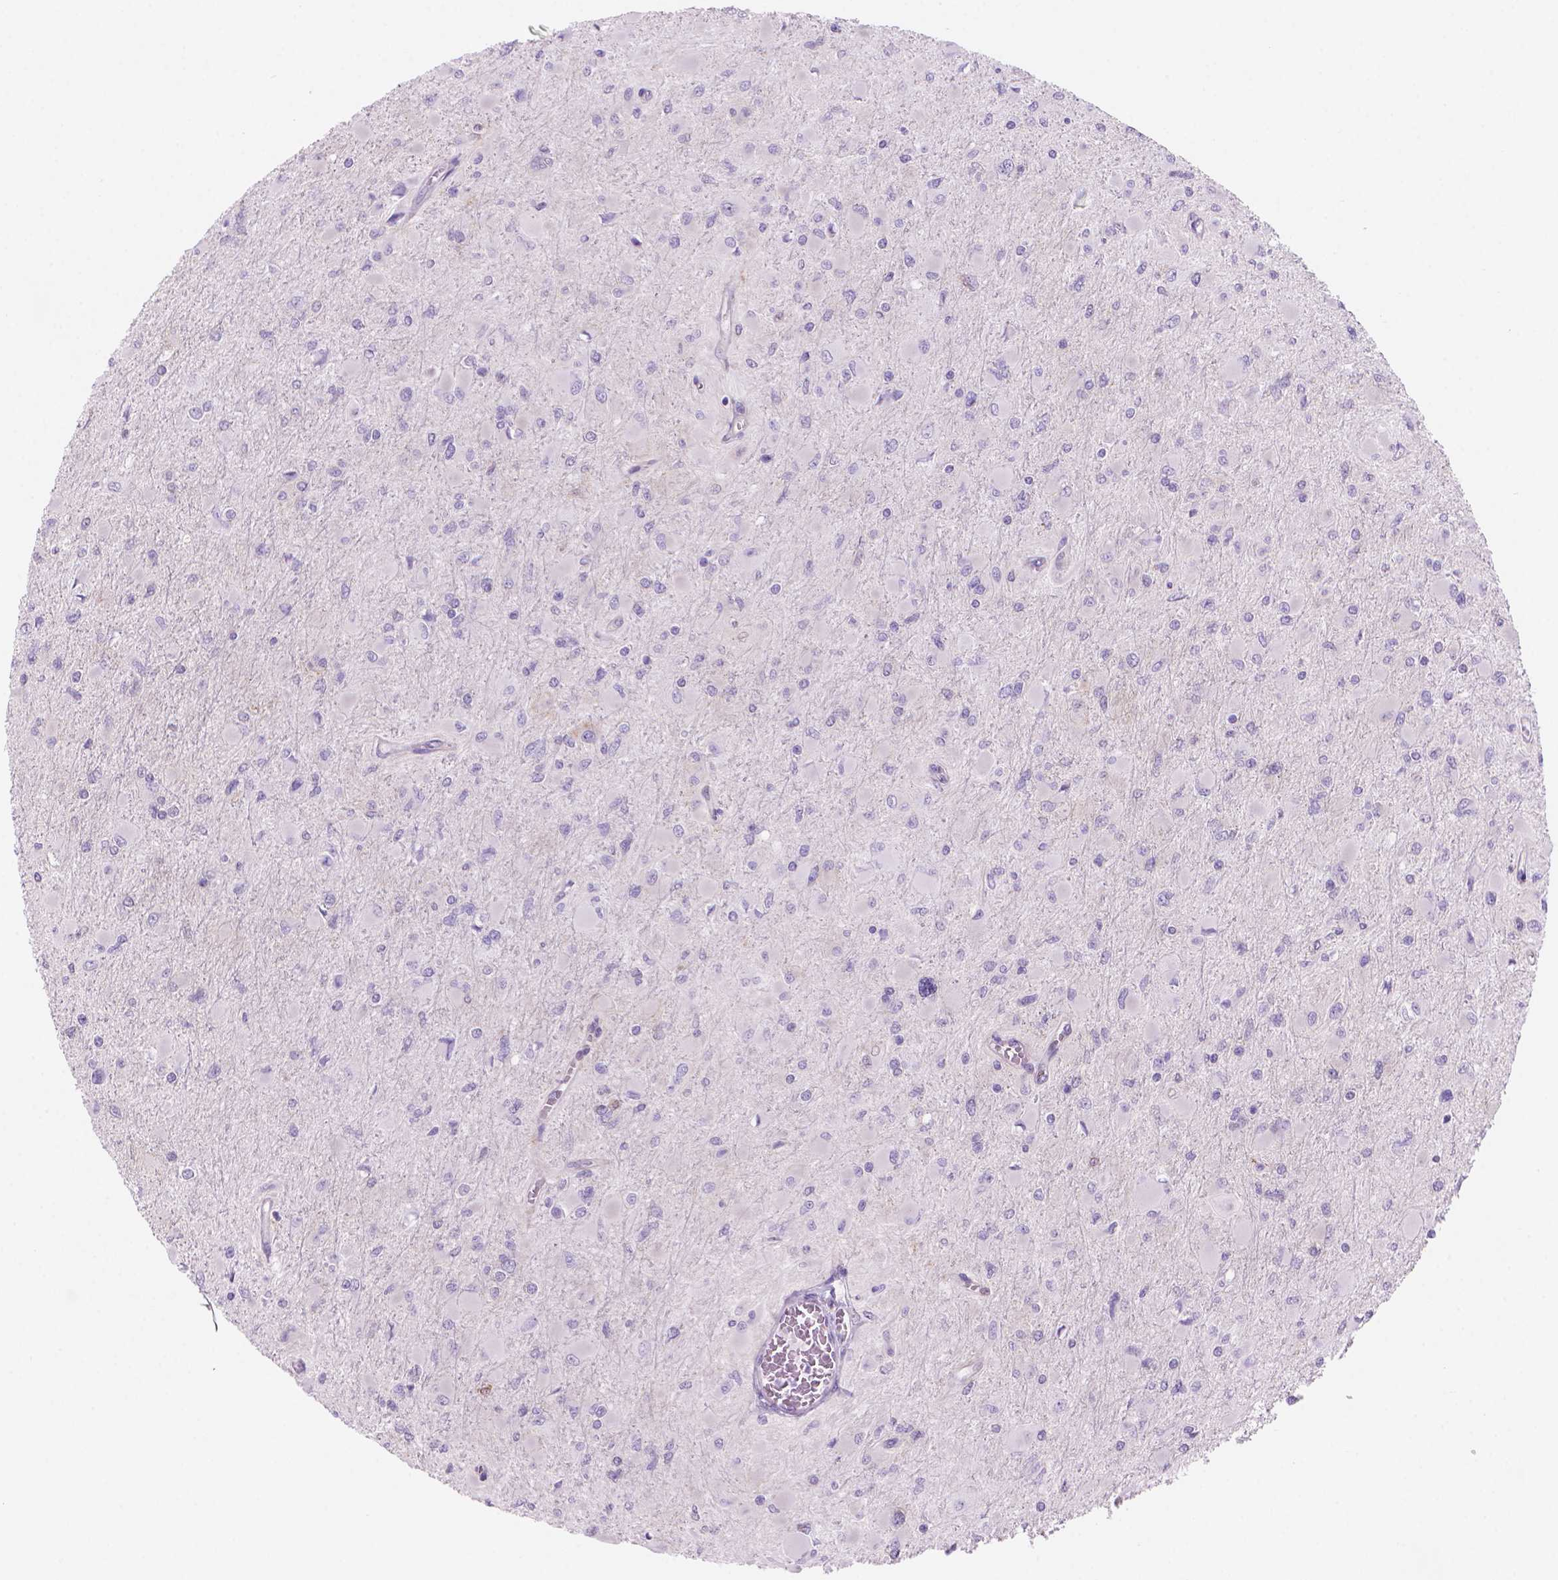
{"staining": {"intensity": "negative", "quantity": "none", "location": "none"}, "tissue": "glioma", "cell_type": "Tumor cells", "image_type": "cancer", "snomed": [{"axis": "morphology", "description": "Glioma, malignant, High grade"}, {"axis": "topography", "description": "Cerebral cortex"}], "caption": "Immunohistochemistry (IHC) of glioma exhibits no expression in tumor cells.", "gene": "ENSG00000187186", "patient": {"sex": "female", "age": 36}}